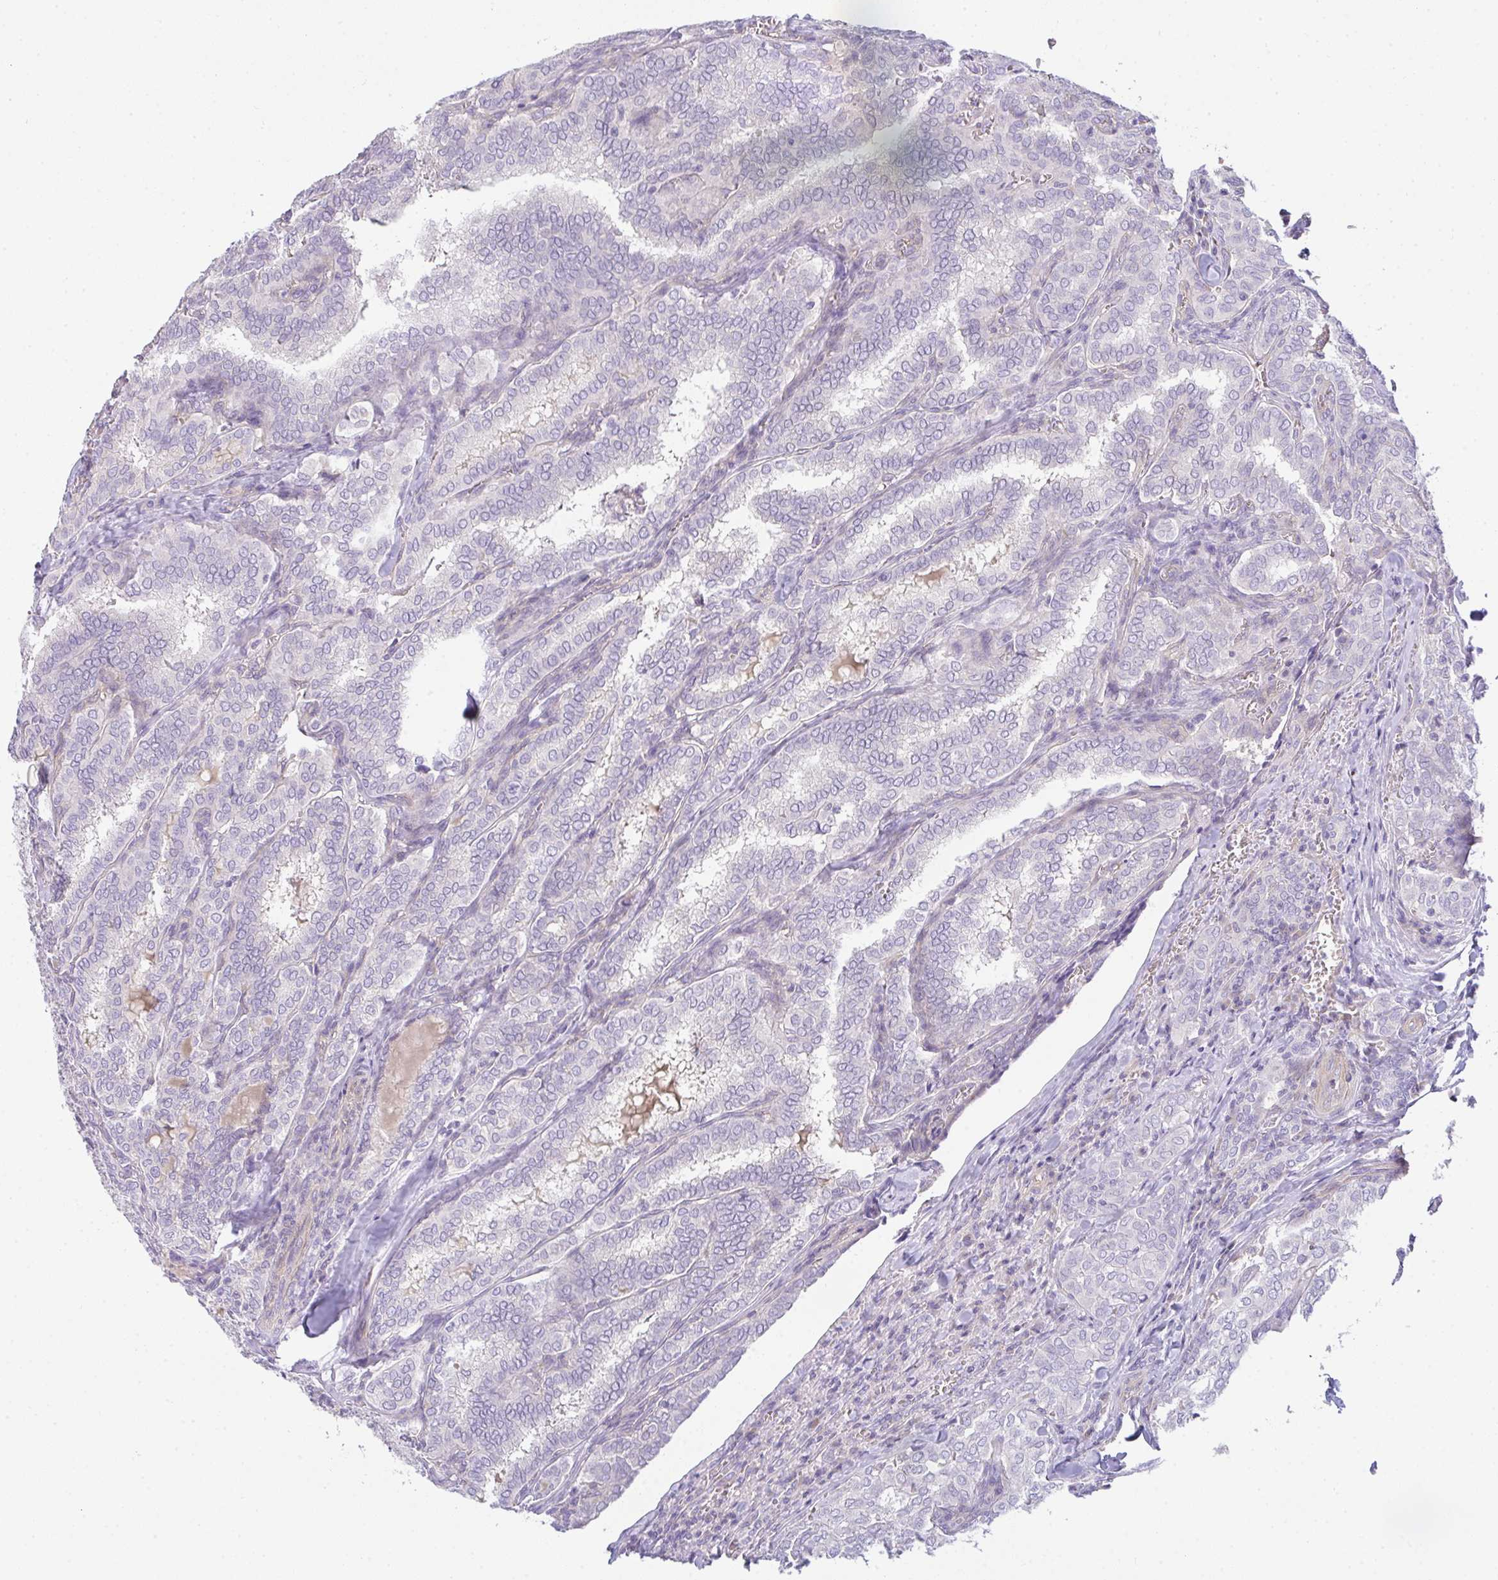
{"staining": {"intensity": "negative", "quantity": "none", "location": "none"}, "tissue": "thyroid cancer", "cell_type": "Tumor cells", "image_type": "cancer", "snomed": [{"axis": "morphology", "description": "Papillary adenocarcinoma, NOS"}, {"axis": "topography", "description": "Thyroid gland"}], "caption": "Thyroid papillary adenocarcinoma was stained to show a protein in brown. There is no significant staining in tumor cells. The staining is performed using DAB (3,3'-diaminobenzidine) brown chromogen with nuclei counter-stained in using hematoxylin.", "gene": "FILIP1", "patient": {"sex": "female", "age": 30}}